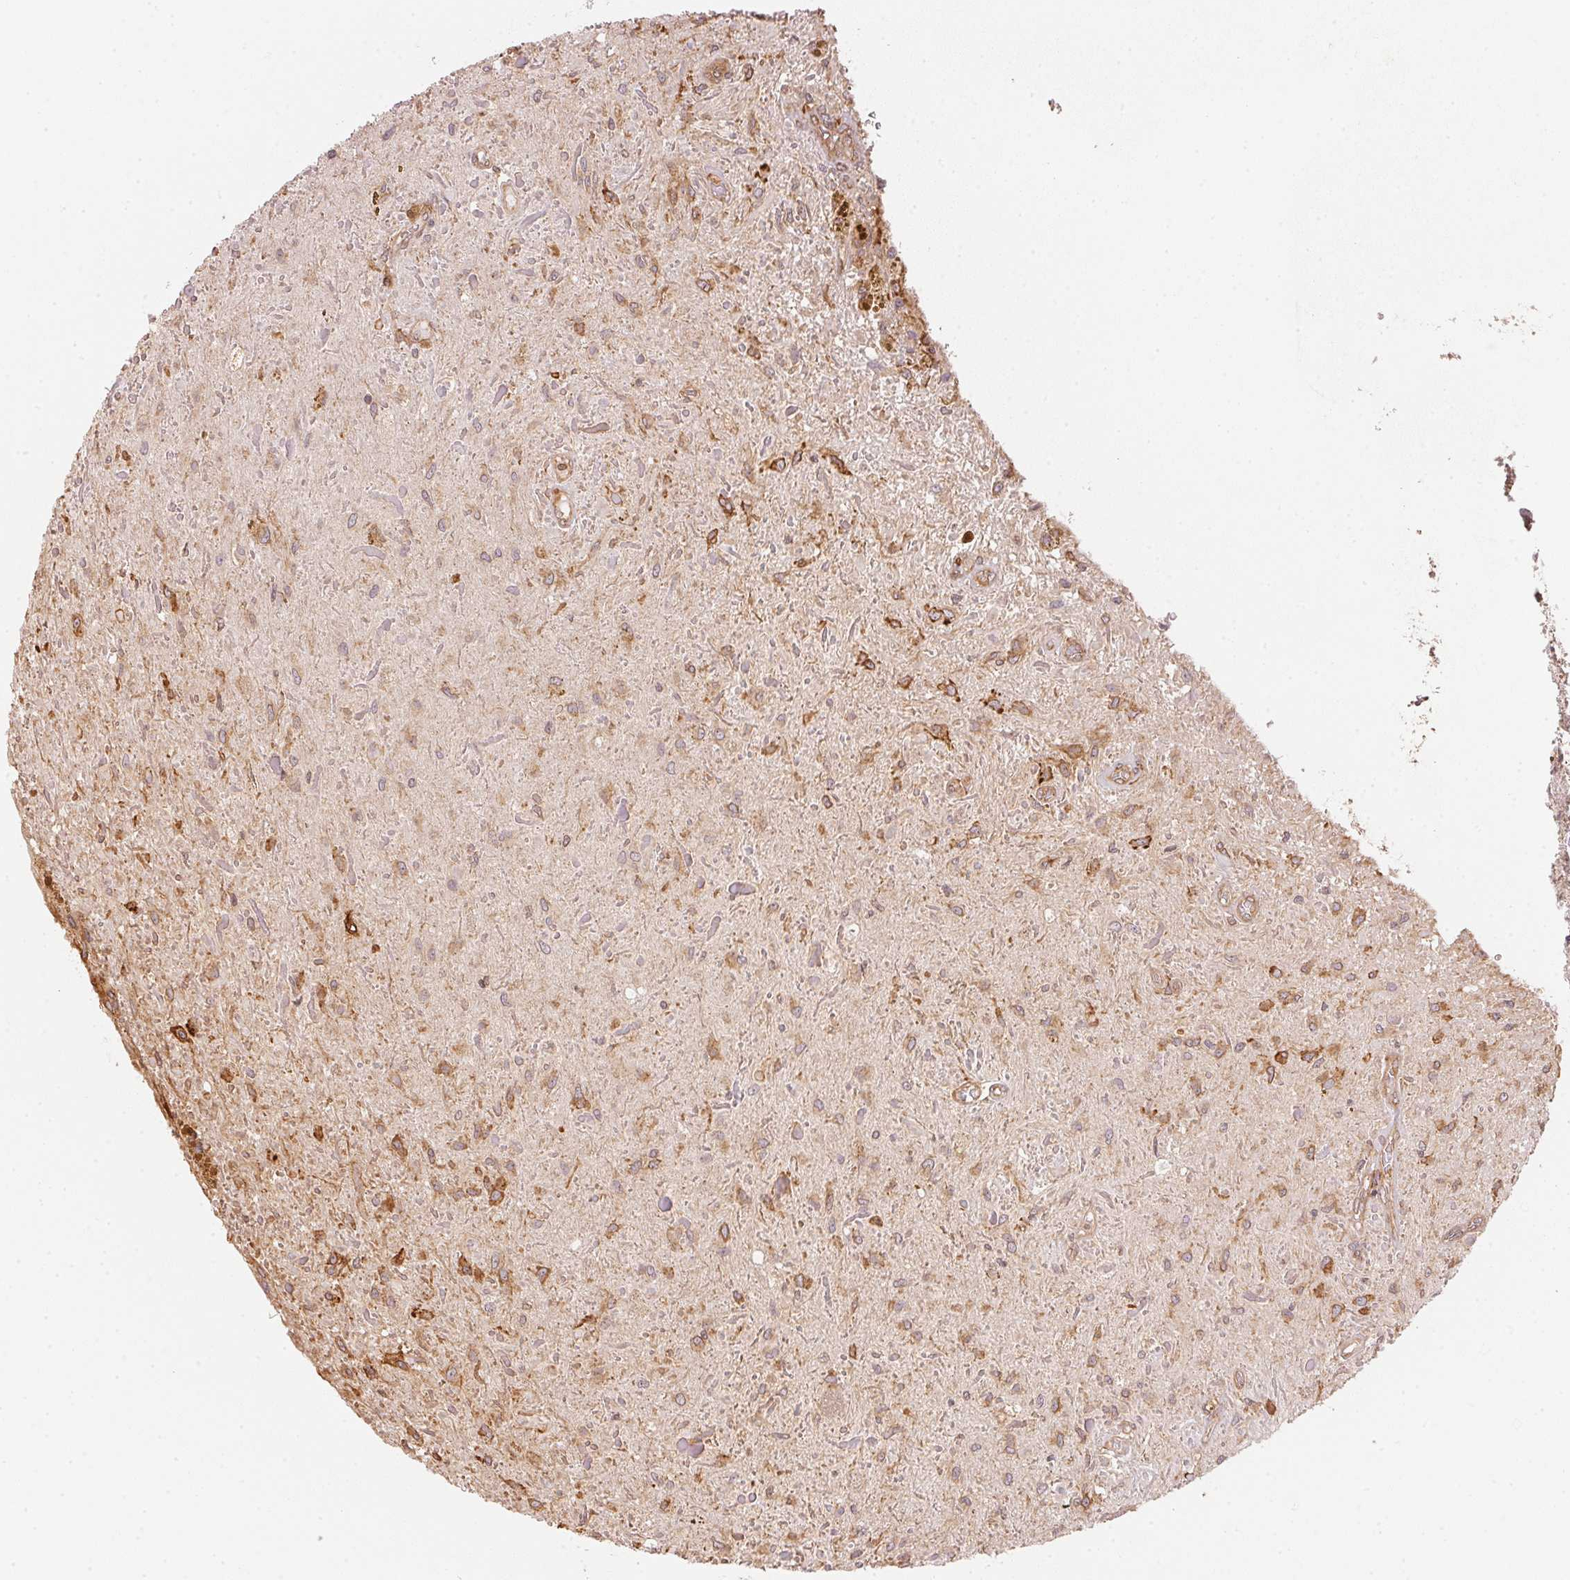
{"staining": {"intensity": "moderate", "quantity": "<25%", "location": "cytoplasmic/membranous"}, "tissue": "glioma", "cell_type": "Tumor cells", "image_type": "cancer", "snomed": [{"axis": "morphology", "description": "Glioma, malignant, Low grade"}, {"axis": "topography", "description": "Cerebellum"}], "caption": "Immunohistochemical staining of malignant glioma (low-grade) shows low levels of moderate cytoplasmic/membranous protein positivity in approximately <25% of tumor cells.", "gene": "STRN4", "patient": {"sex": "female", "age": 14}}